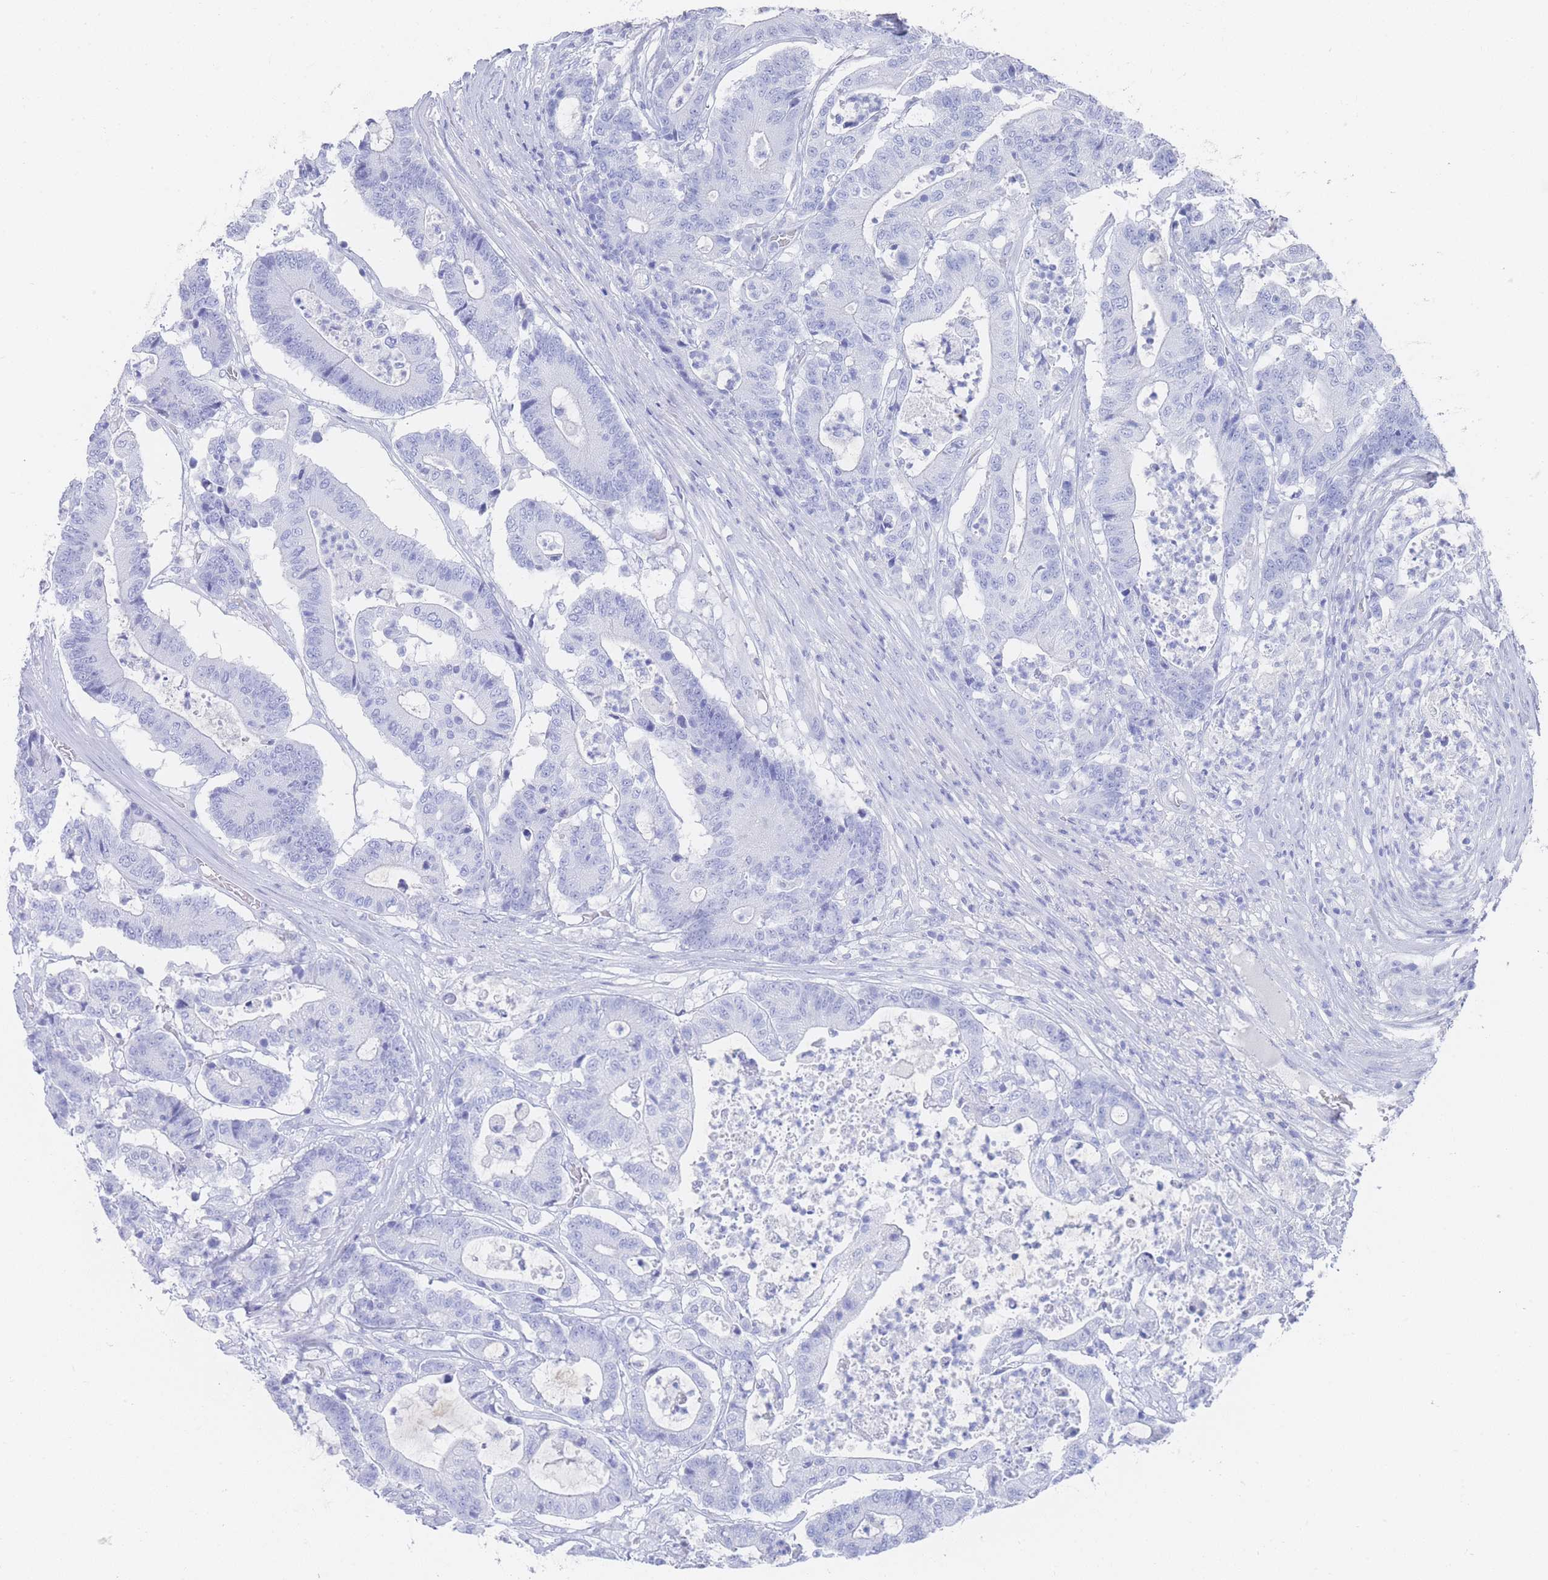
{"staining": {"intensity": "negative", "quantity": "none", "location": "none"}, "tissue": "colorectal cancer", "cell_type": "Tumor cells", "image_type": "cancer", "snomed": [{"axis": "morphology", "description": "Adenocarcinoma, NOS"}, {"axis": "topography", "description": "Colon"}], "caption": "A photomicrograph of adenocarcinoma (colorectal) stained for a protein displays no brown staining in tumor cells. (Brightfield microscopy of DAB immunohistochemistry at high magnification).", "gene": "LRRC37A", "patient": {"sex": "female", "age": 84}}